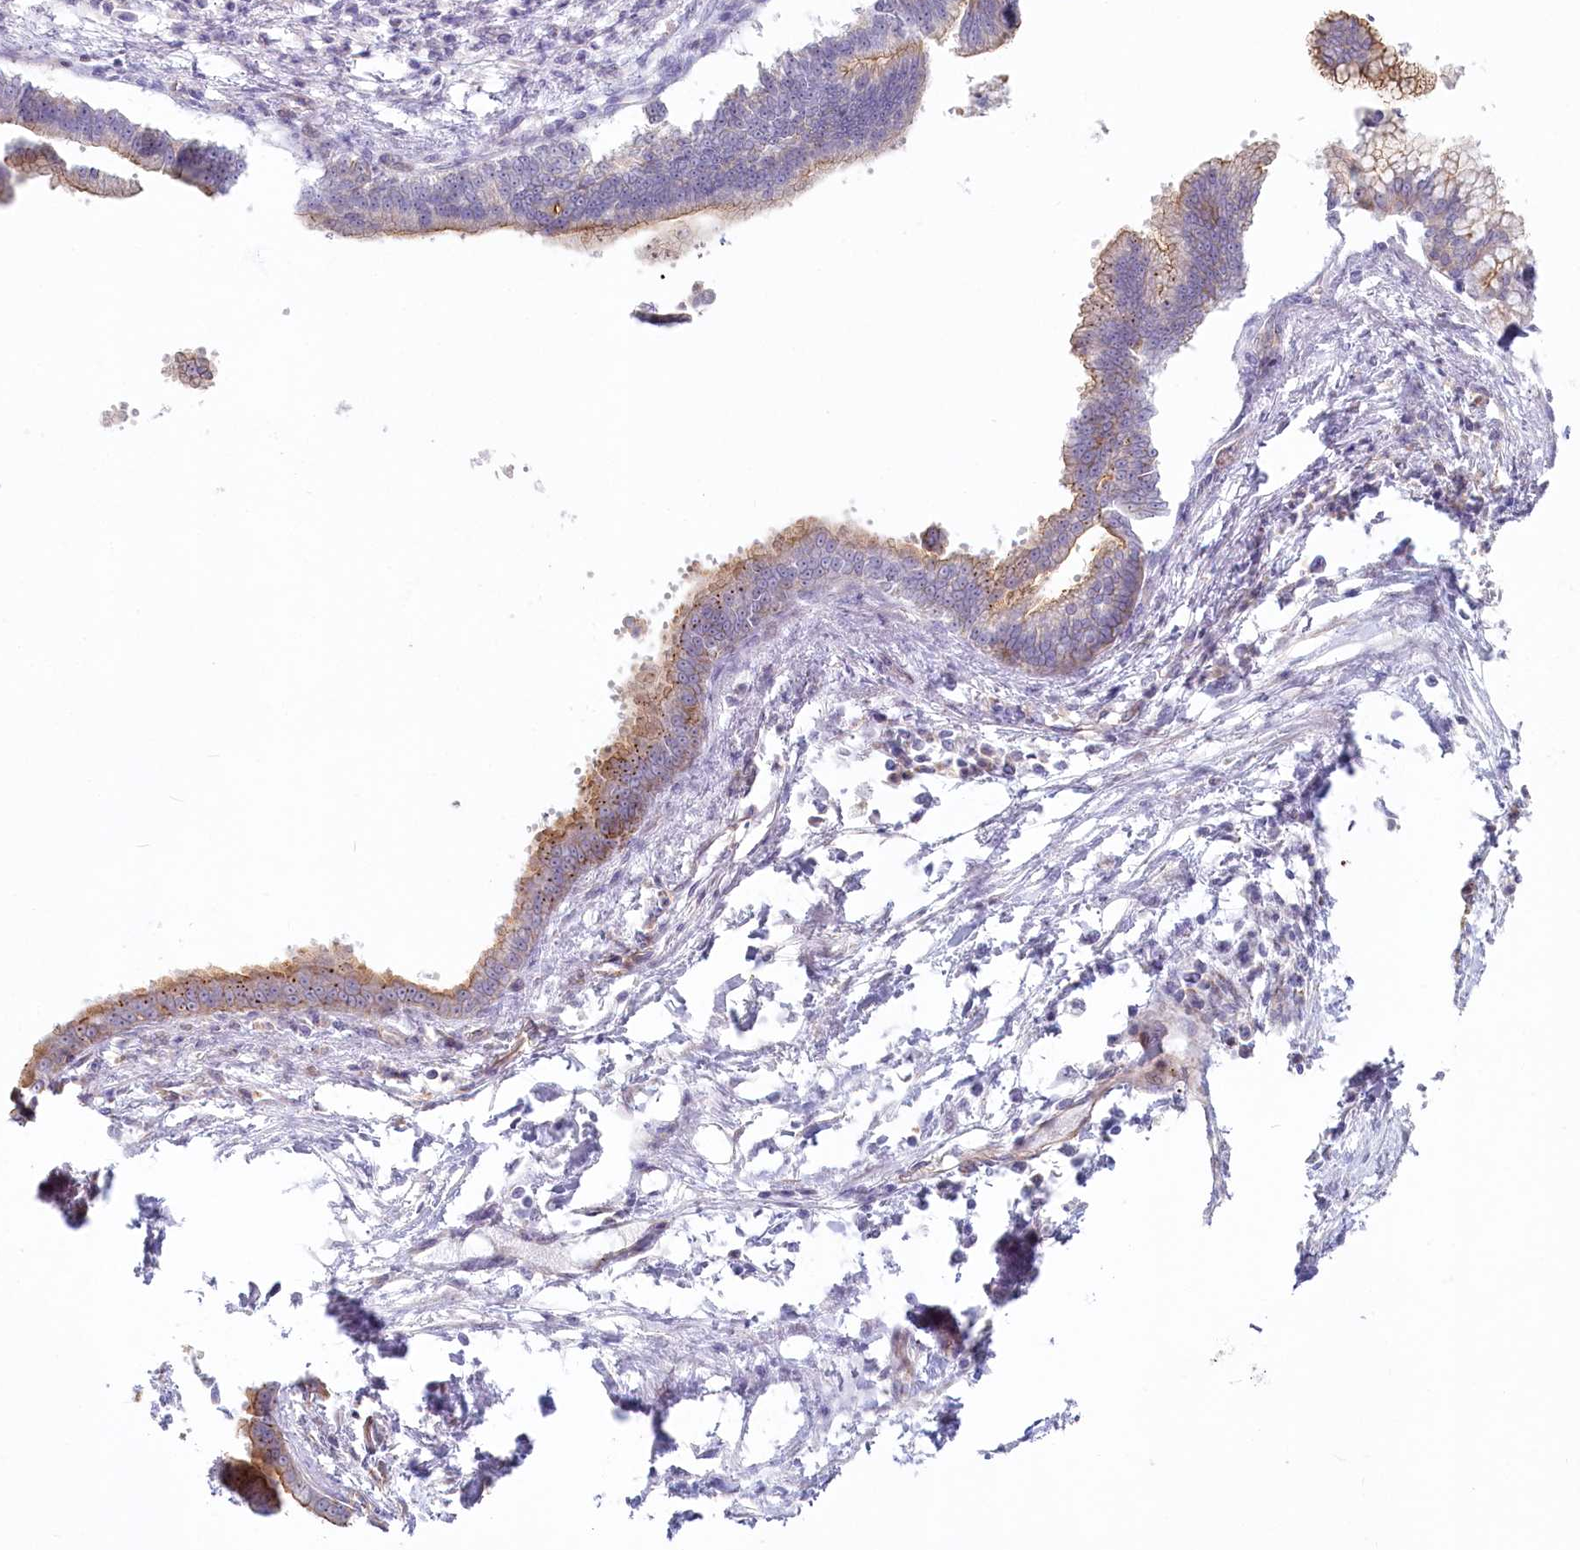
{"staining": {"intensity": "moderate", "quantity": ">75%", "location": "cytoplasmic/membranous,nuclear"}, "tissue": "pancreatic cancer", "cell_type": "Tumor cells", "image_type": "cancer", "snomed": [{"axis": "morphology", "description": "Adenocarcinoma, NOS"}, {"axis": "topography", "description": "Pancreas"}], "caption": "Moderate cytoplasmic/membranous and nuclear protein expression is appreciated in approximately >75% of tumor cells in pancreatic cancer. (DAB IHC, brown staining for protein, blue staining for nuclei).", "gene": "ABHD8", "patient": {"sex": "female", "age": 55}}